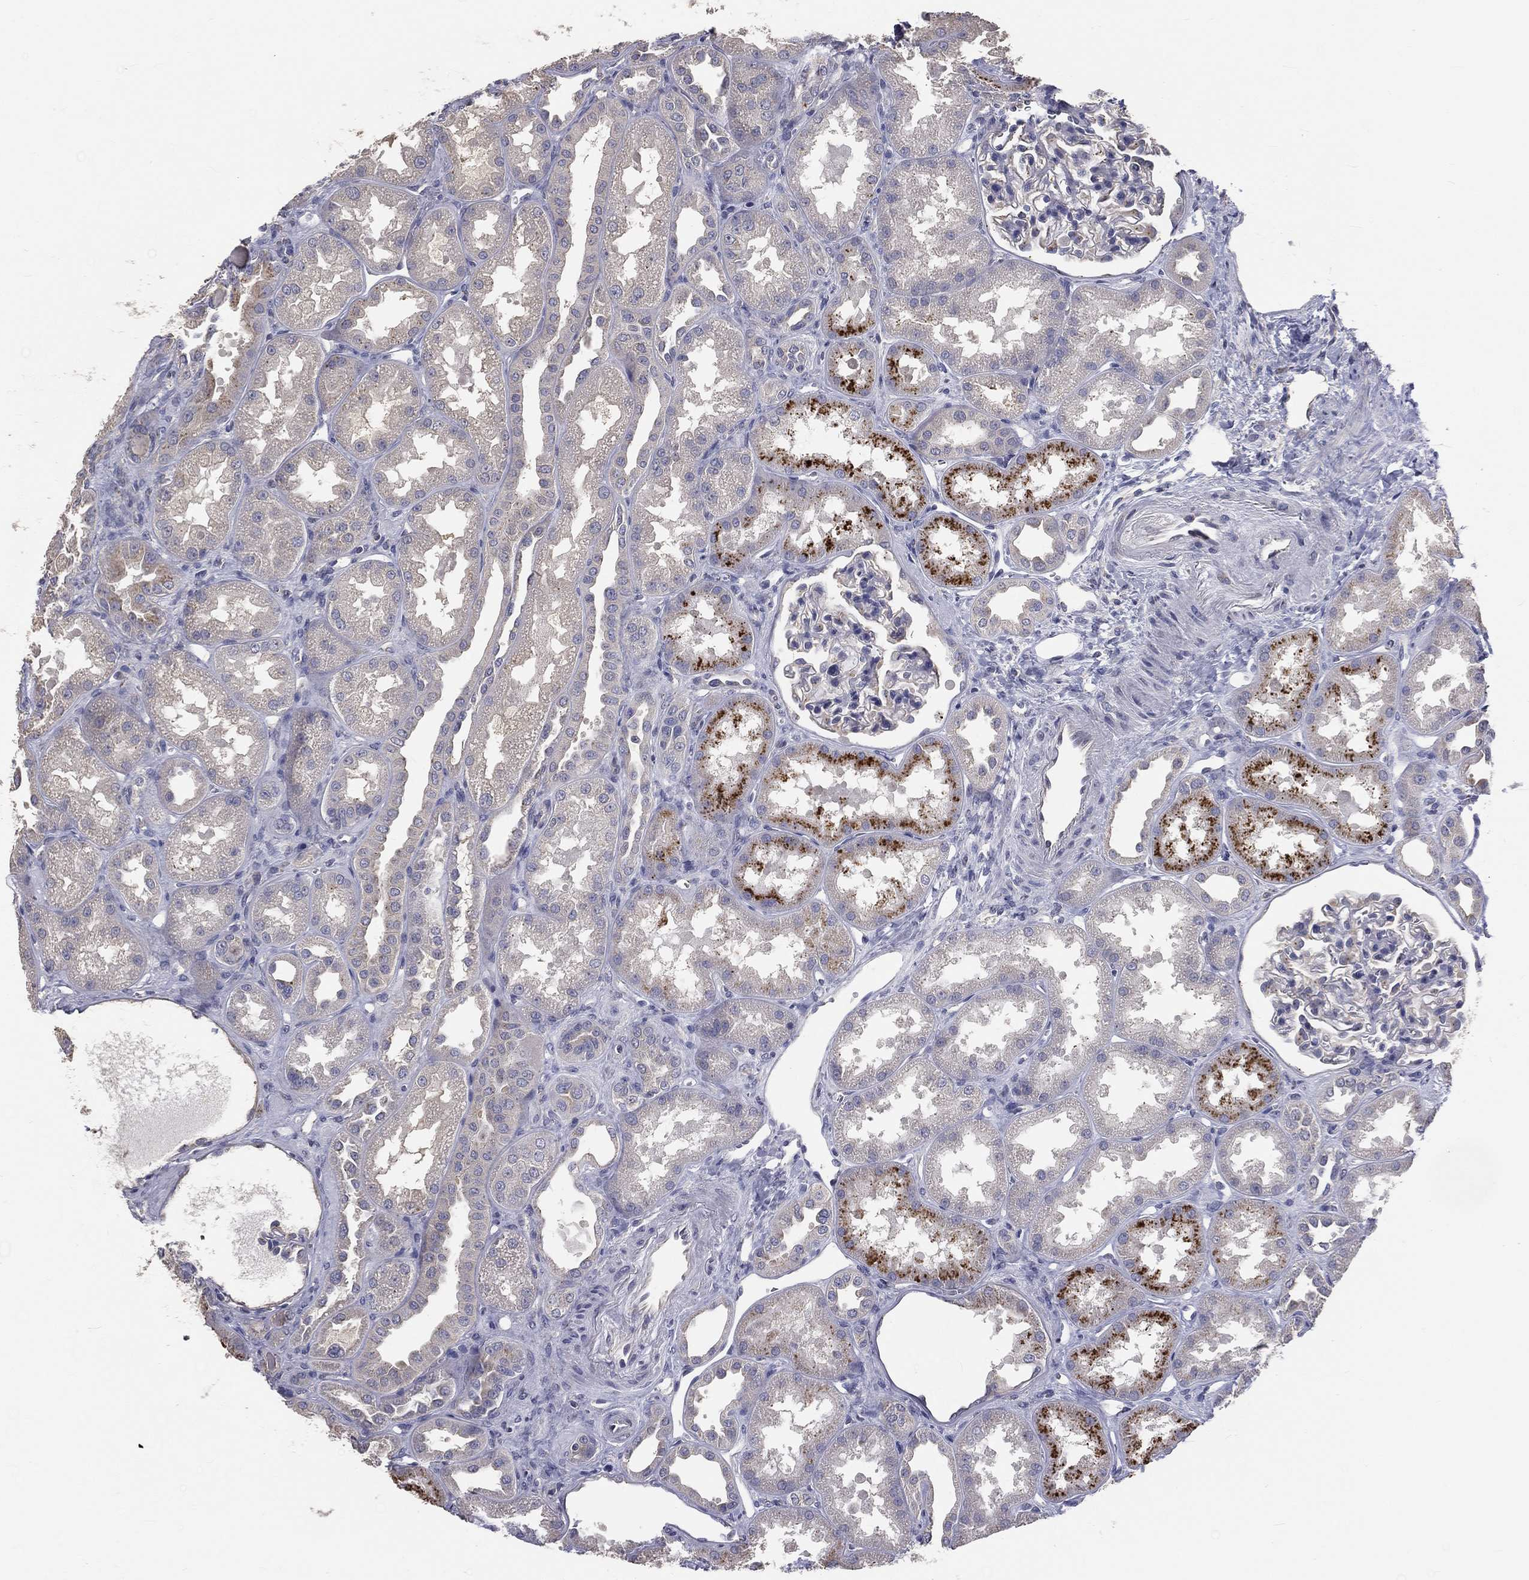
{"staining": {"intensity": "negative", "quantity": "none", "location": "none"}, "tissue": "kidney", "cell_type": "Cells in glomeruli", "image_type": "normal", "snomed": [{"axis": "morphology", "description": "Normal tissue, NOS"}, {"axis": "topography", "description": "Kidney"}], "caption": "Protein analysis of normal kidney displays no significant staining in cells in glomeruli. (Stains: DAB (3,3'-diaminobenzidine) IHC with hematoxylin counter stain, Microscopy: brightfield microscopy at high magnification).", "gene": "CROCC", "patient": {"sex": "male", "age": 61}}